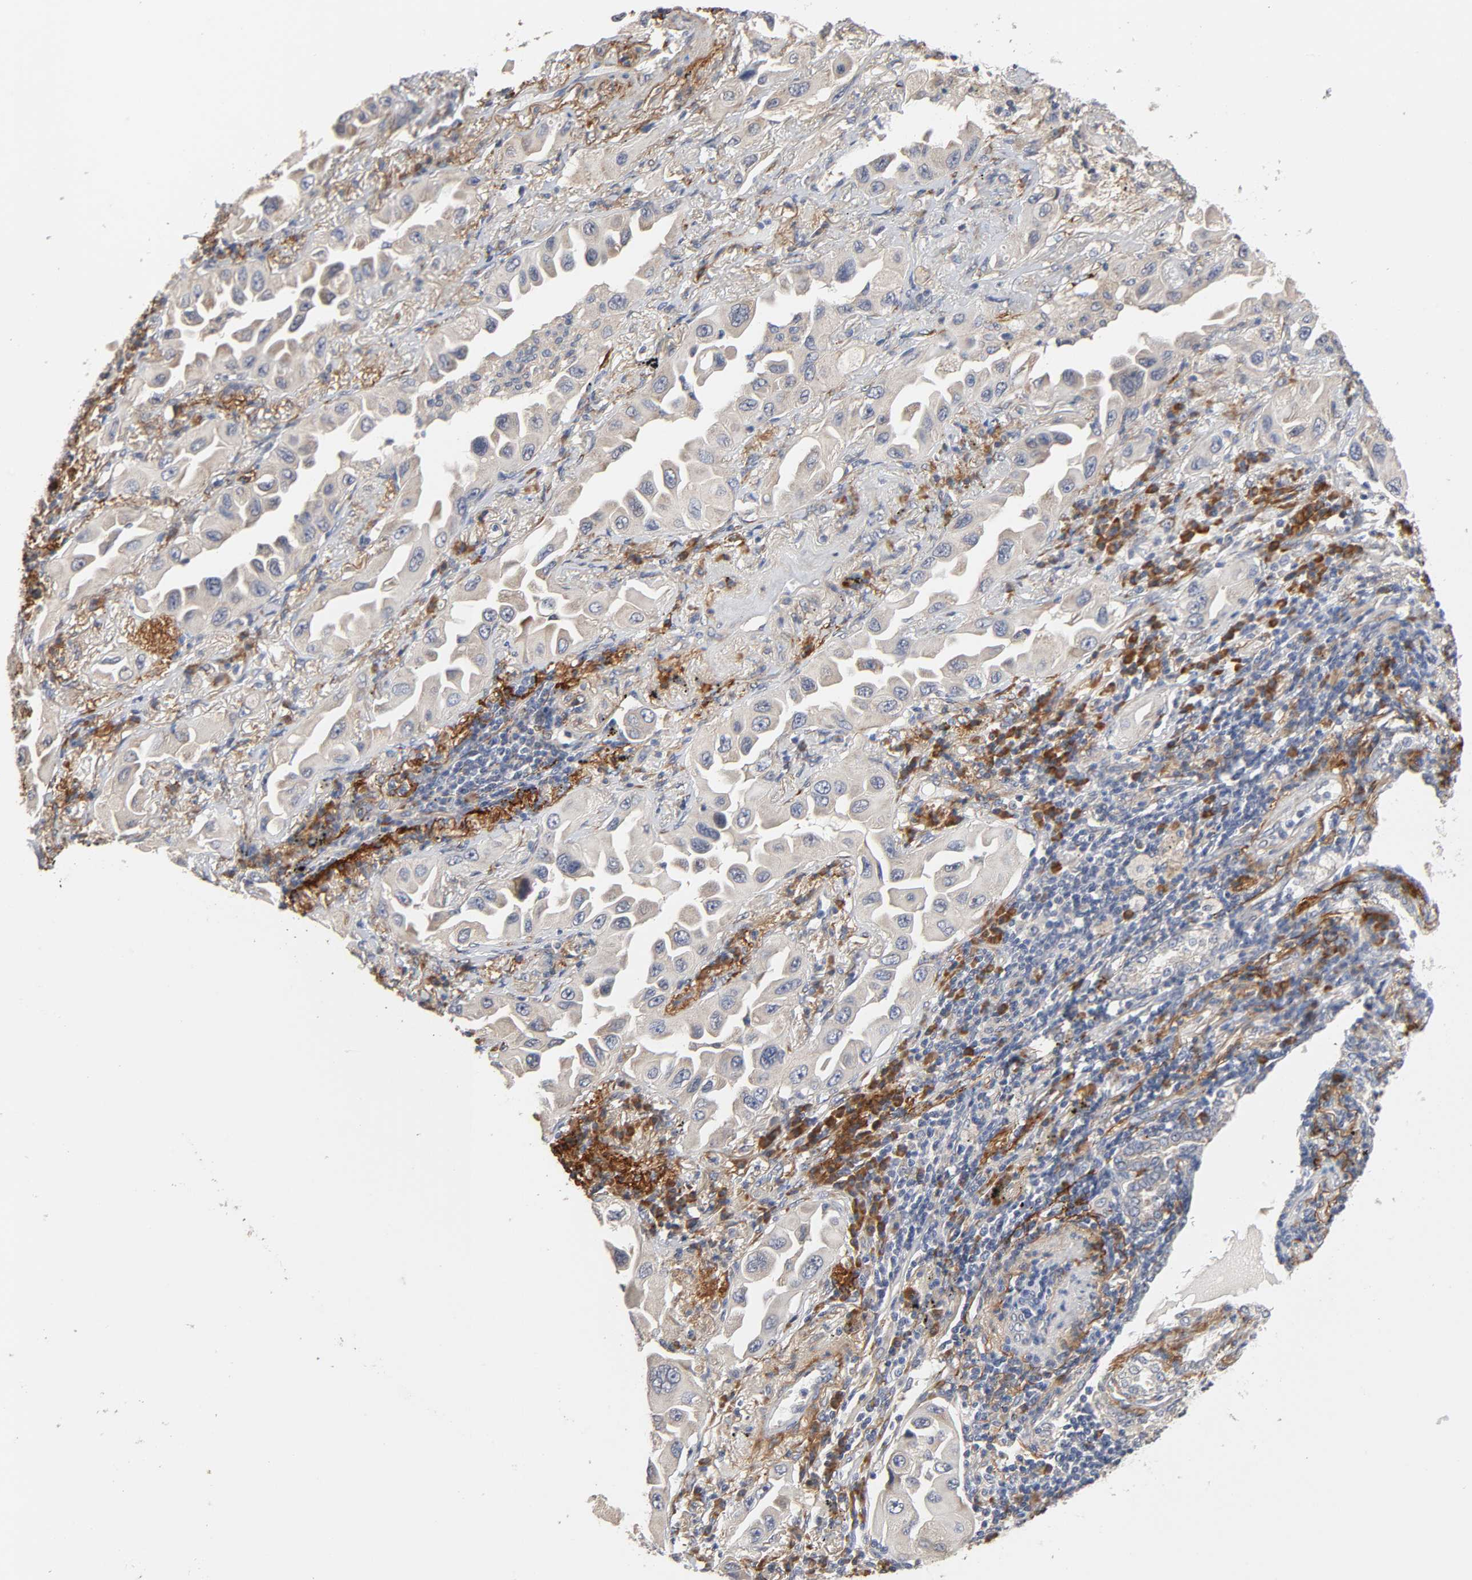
{"staining": {"intensity": "negative", "quantity": "none", "location": "none"}, "tissue": "lung cancer", "cell_type": "Tumor cells", "image_type": "cancer", "snomed": [{"axis": "morphology", "description": "Adenocarcinoma, NOS"}, {"axis": "topography", "description": "Lung"}], "caption": "Immunohistochemistry (IHC) photomicrograph of lung adenocarcinoma stained for a protein (brown), which demonstrates no positivity in tumor cells. (Immunohistochemistry, brightfield microscopy, high magnification).", "gene": "HDLBP", "patient": {"sex": "female", "age": 65}}